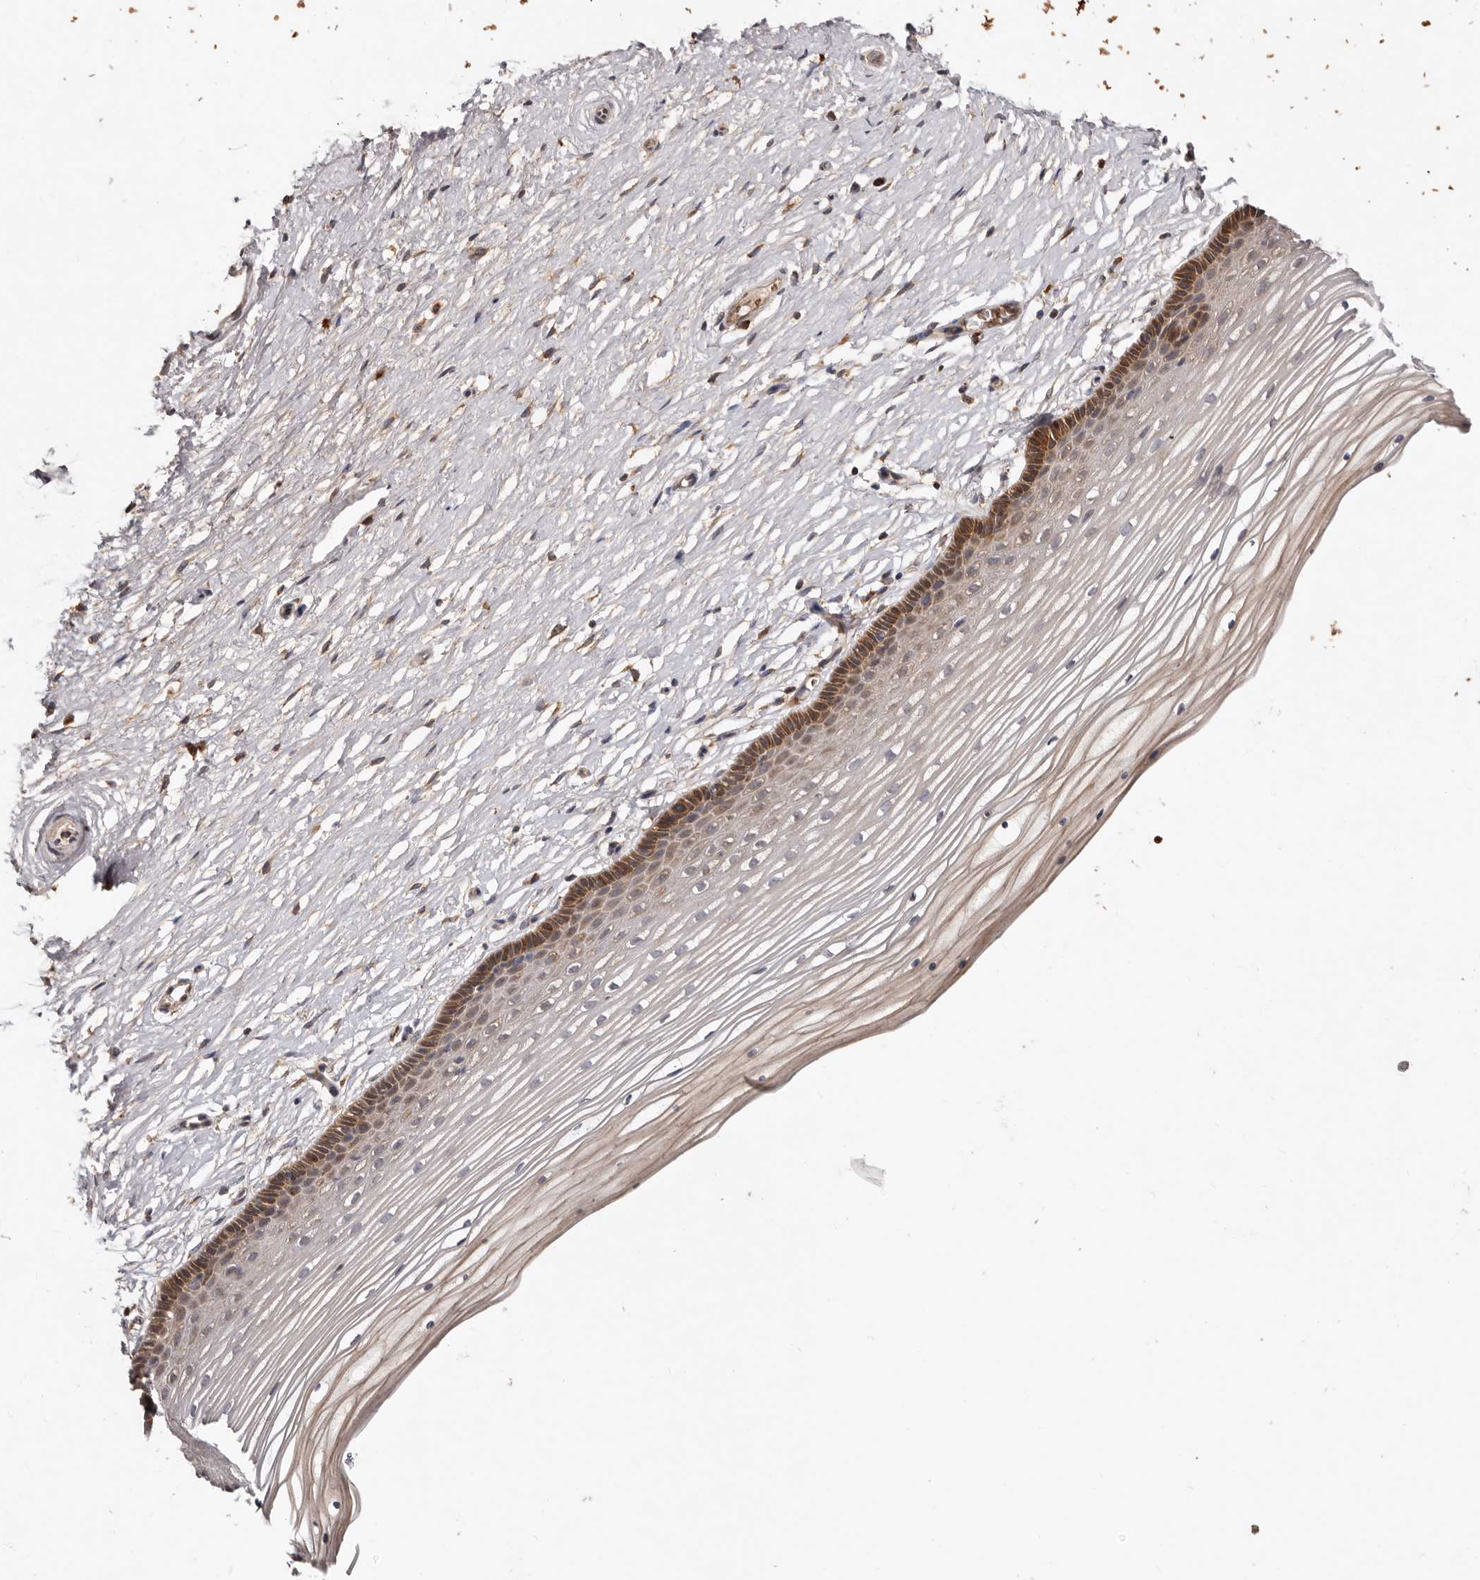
{"staining": {"intensity": "moderate", "quantity": "25%-75%", "location": "cytoplasmic/membranous"}, "tissue": "vagina", "cell_type": "Squamous epithelial cells", "image_type": "normal", "snomed": [{"axis": "morphology", "description": "Normal tissue, NOS"}, {"axis": "topography", "description": "Vagina"}, {"axis": "topography", "description": "Cervix"}], "caption": "Squamous epithelial cells reveal moderate cytoplasmic/membranous expression in about 25%-75% of cells in unremarkable vagina.", "gene": "GOT1L1", "patient": {"sex": "female", "age": 40}}